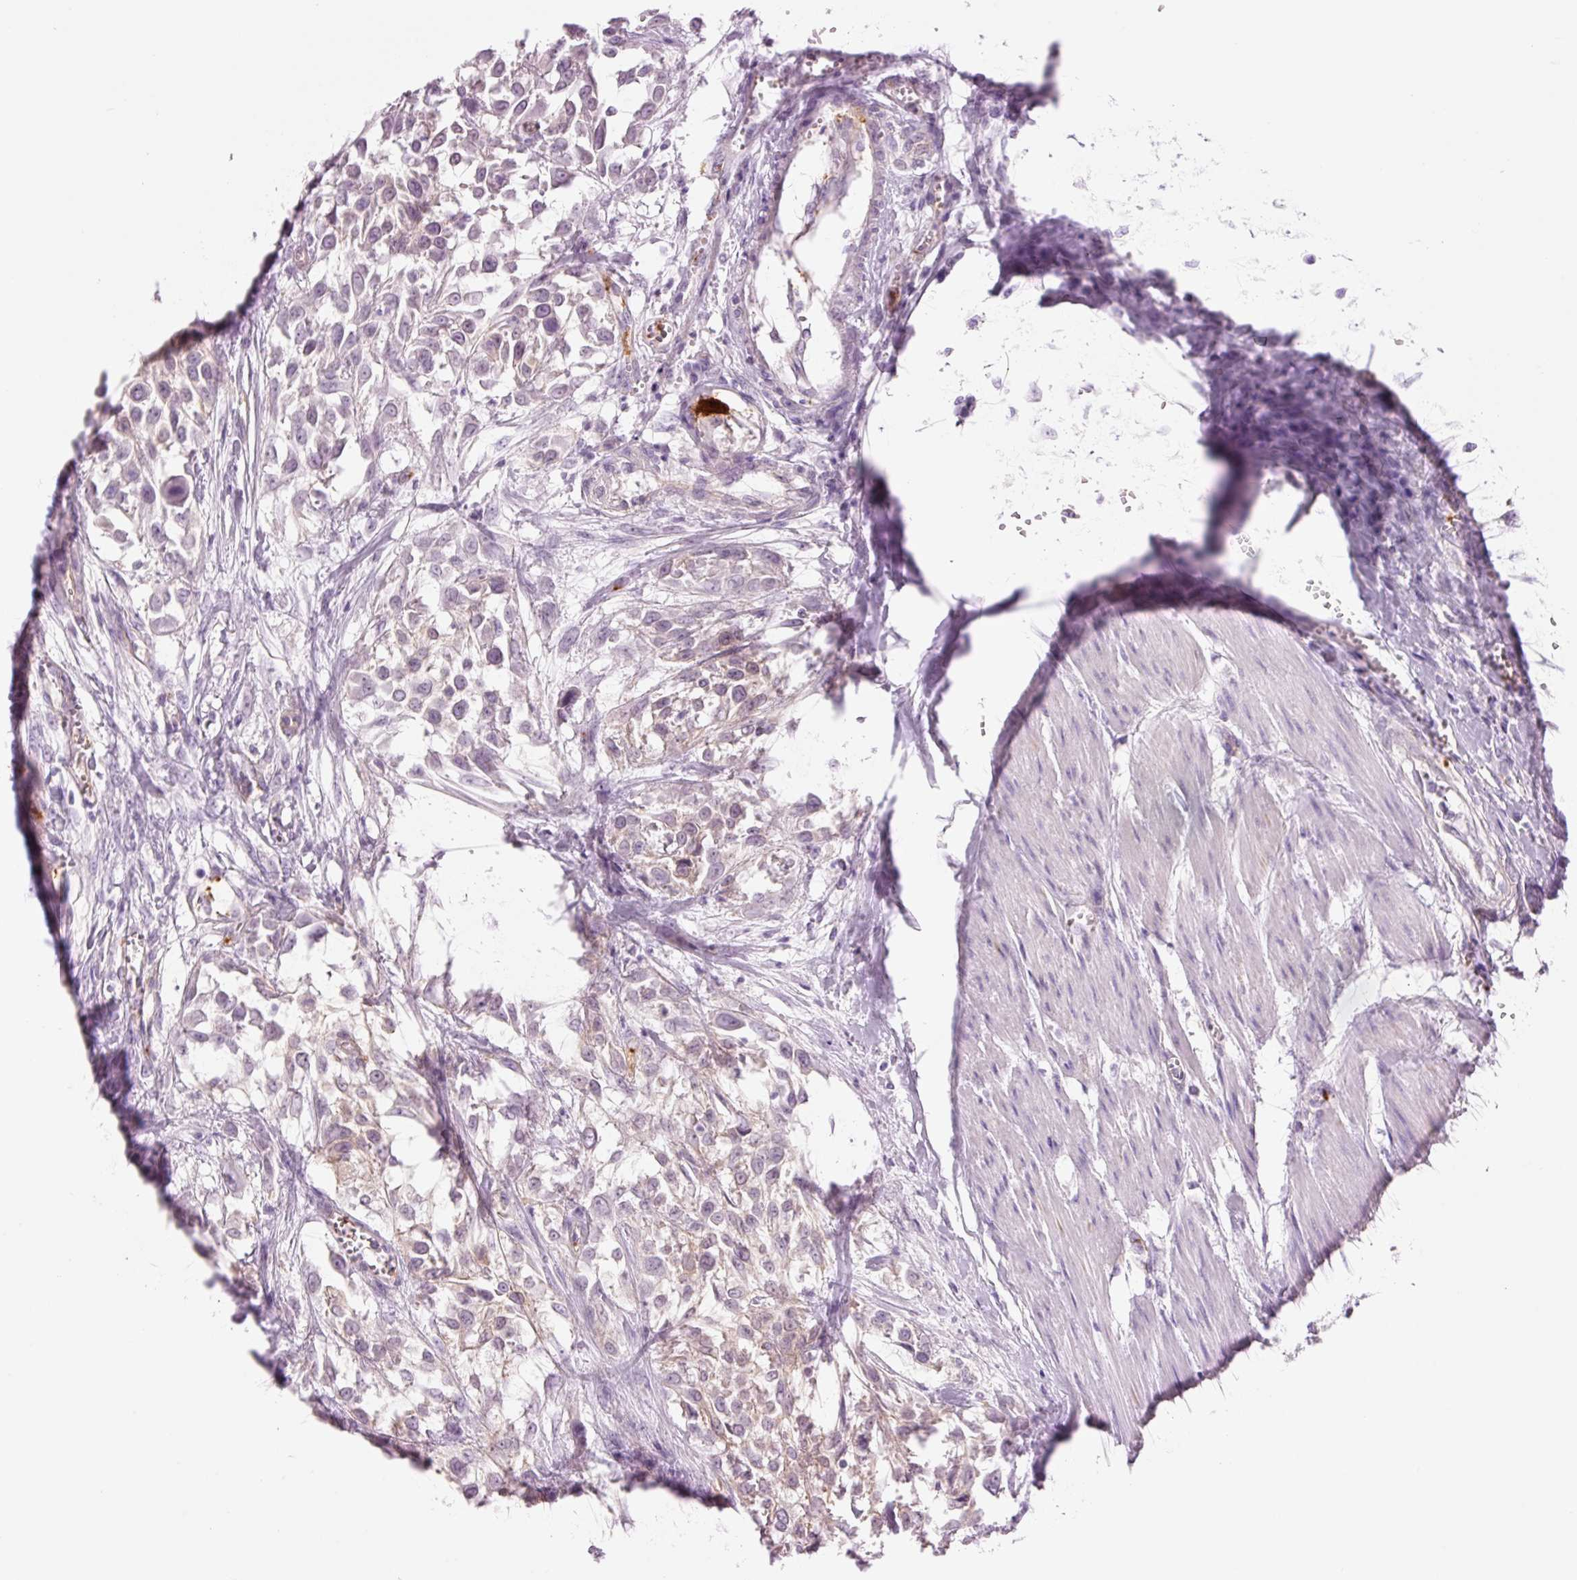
{"staining": {"intensity": "weak", "quantity": "25%-75%", "location": "cytoplasmic/membranous"}, "tissue": "urothelial cancer", "cell_type": "Tumor cells", "image_type": "cancer", "snomed": [{"axis": "morphology", "description": "Urothelial carcinoma, High grade"}, {"axis": "topography", "description": "Urinary bladder"}], "caption": "About 25%-75% of tumor cells in human urothelial cancer exhibit weak cytoplasmic/membranous protein staining as visualized by brown immunohistochemical staining.", "gene": "HSPA4L", "patient": {"sex": "male", "age": 57}}